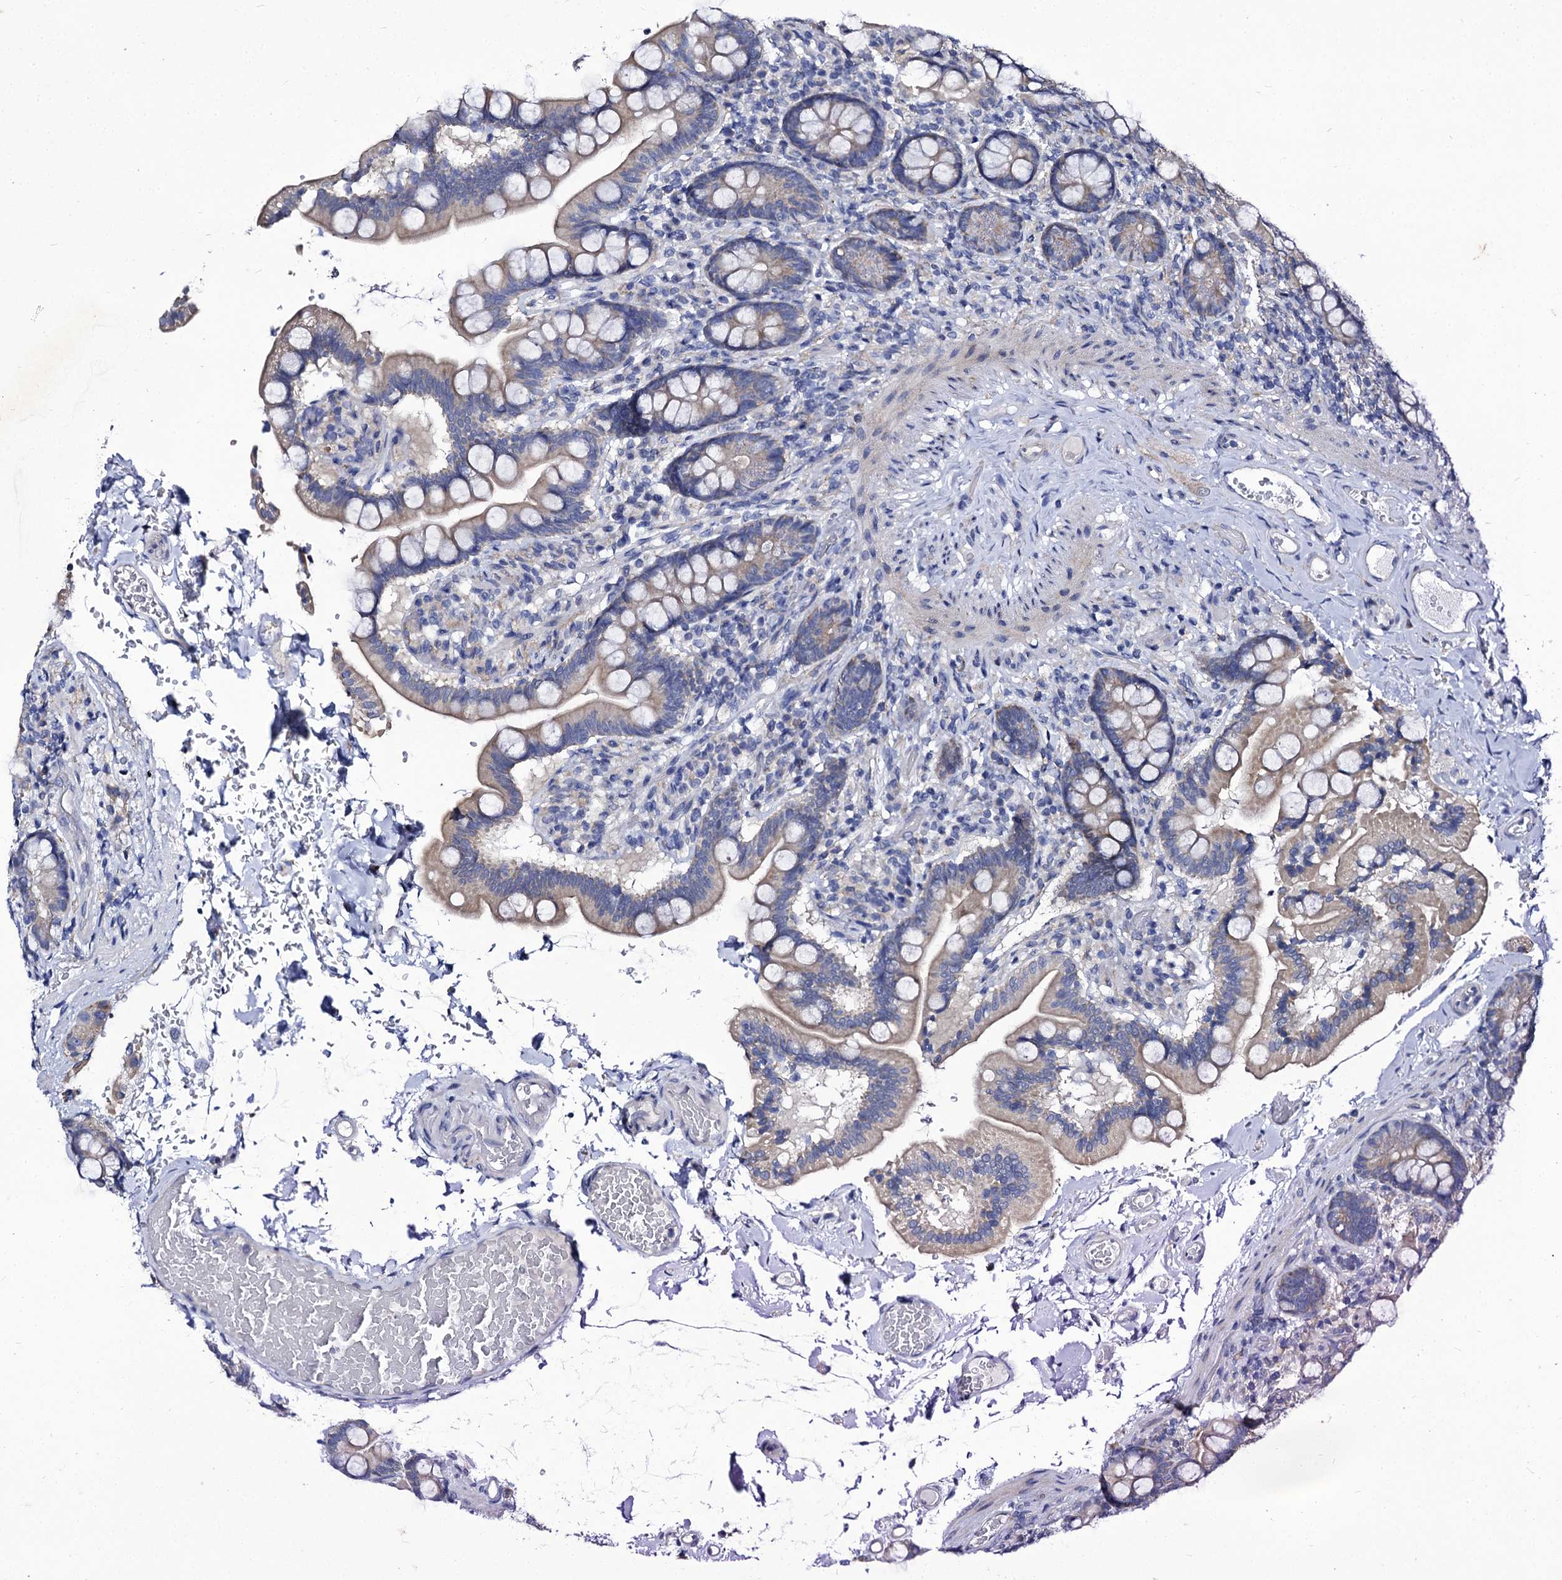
{"staining": {"intensity": "weak", "quantity": "<25%", "location": "cytoplasmic/membranous"}, "tissue": "small intestine", "cell_type": "Glandular cells", "image_type": "normal", "snomed": [{"axis": "morphology", "description": "Normal tissue, NOS"}, {"axis": "topography", "description": "Small intestine"}], "caption": "Immunohistochemistry (IHC) image of unremarkable human small intestine stained for a protein (brown), which exhibits no expression in glandular cells. (DAB (3,3'-diaminobenzidine) IHC visualized using brightfield microscopy, high magnification).", "gene": "PANX2", "patient": {"sex": "female", "age": 64}}